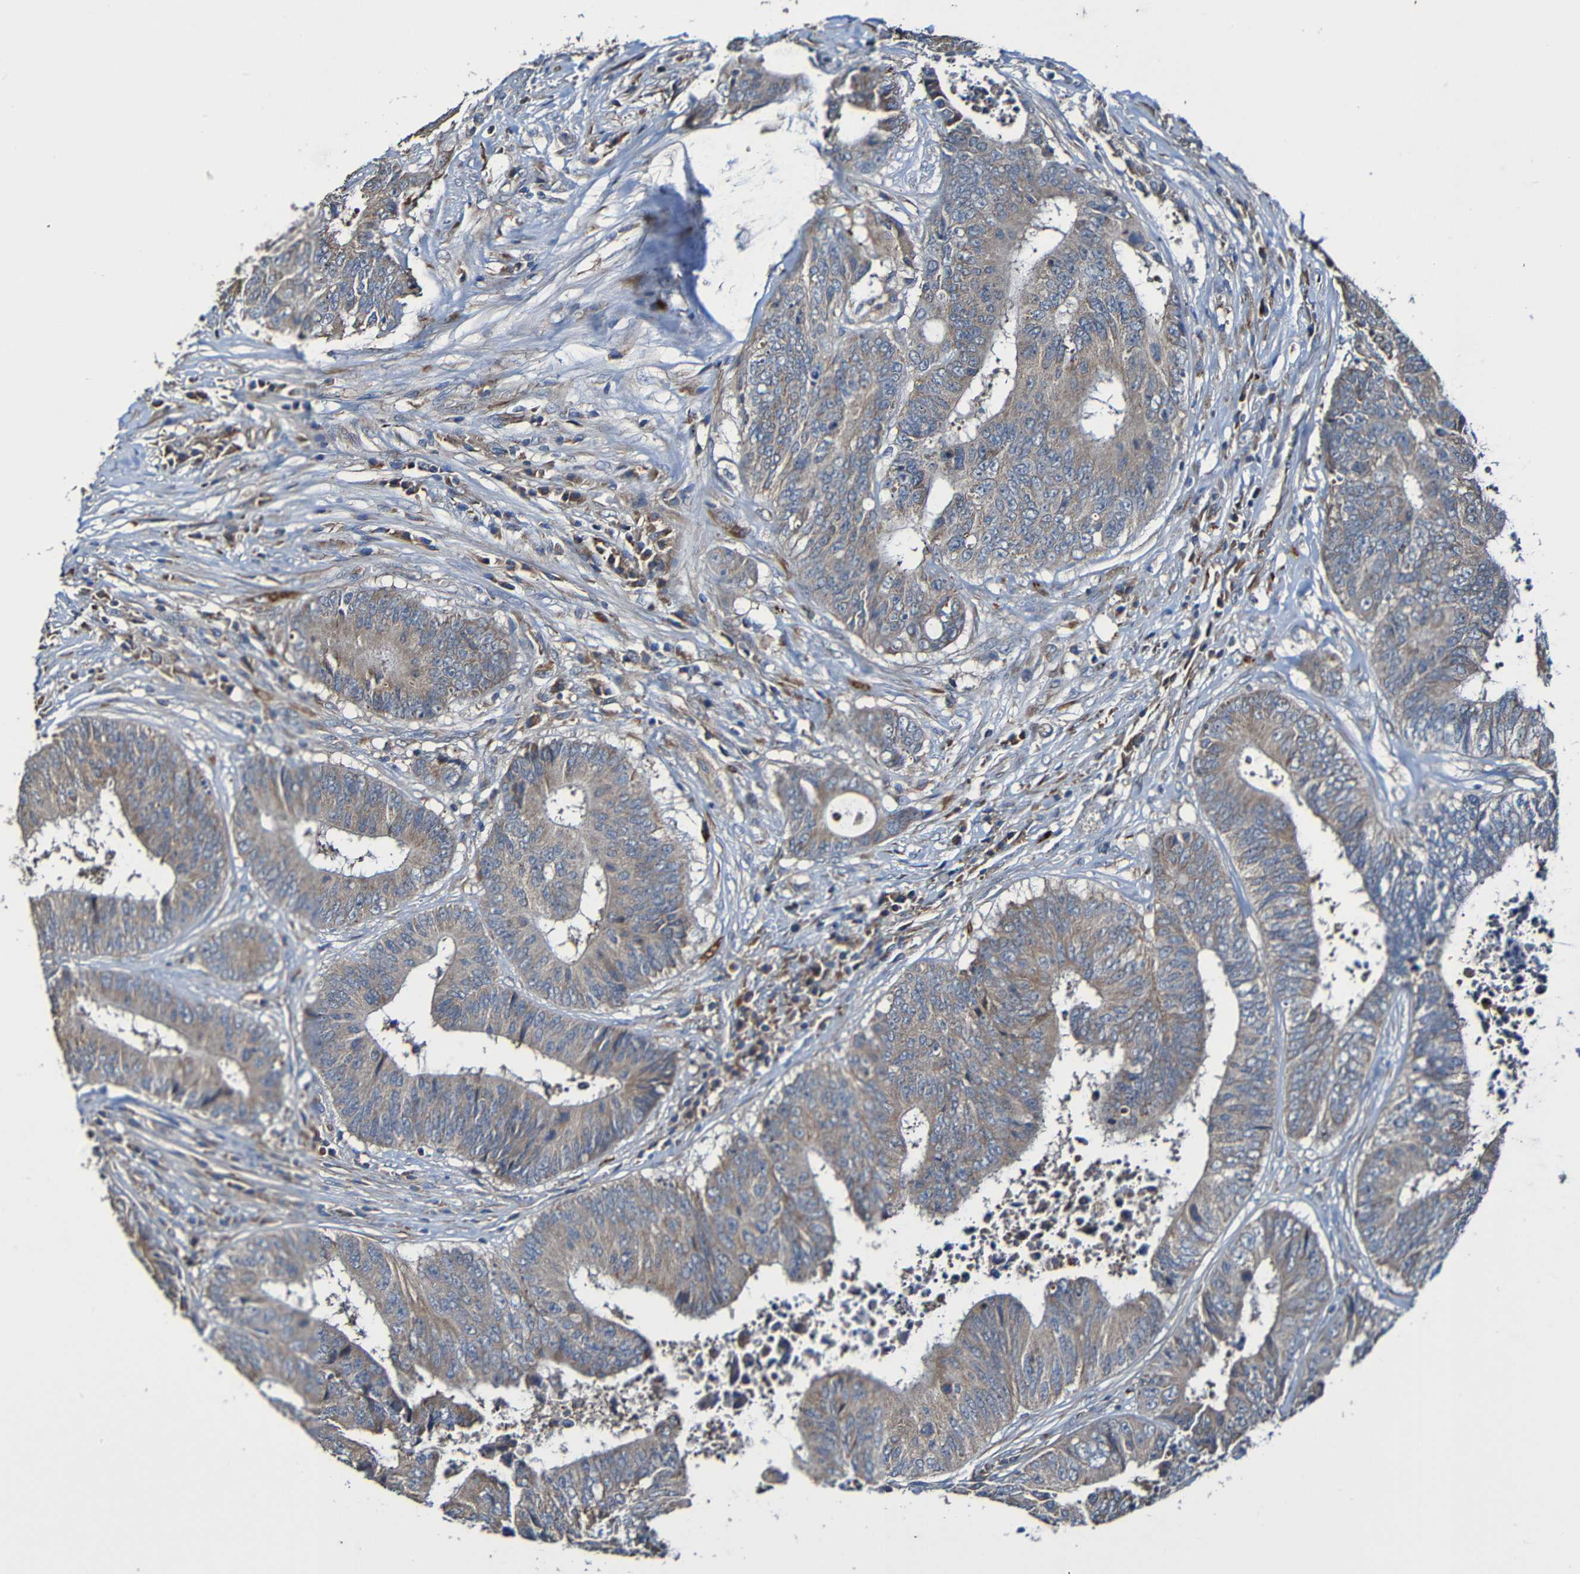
{"staining": {"intensity": "weak", "quantity": ">75%", "location": "cytoplasmic/membranous"}, "tissue": "colorectal cancer", "cell_type": "Tumor cells", "image_type": "cancer", "snomed": [{"axis": "morphology", "description": "Adenocarcinoma, NOS"}, {"axis": "topography", "description": "Rectum"}], "caption": "Human colorectal cancer stained with a protein marker reveals weak staining in tumor cells.", "gene": "ADAM15", "patient": {"sex": "male", "age": 72}}